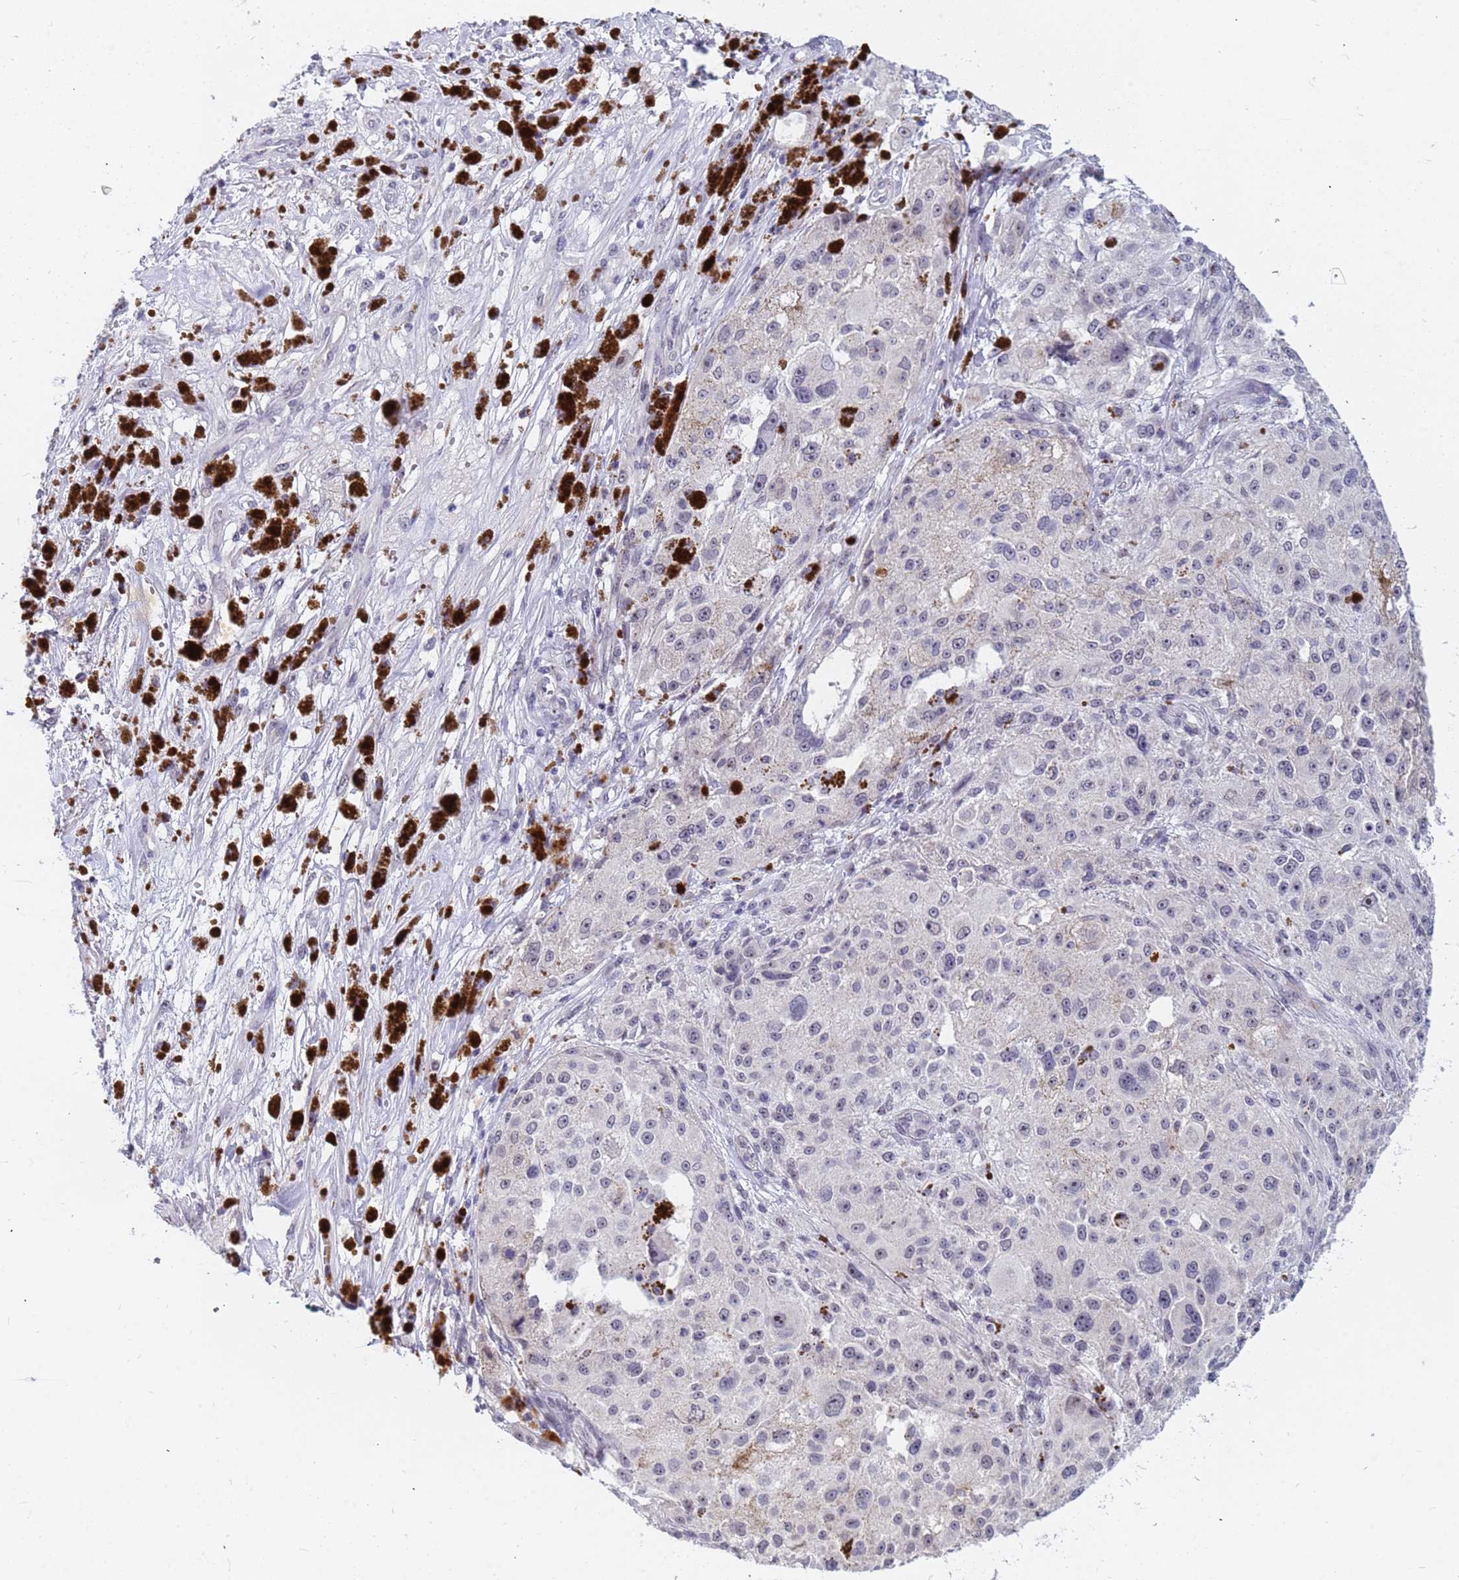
{"staining": {"intensity": "negative", "quantity": "none", "location": "none"}, "tissue": "melanoma", "cell_type": "Tumor cells", "image_type": "cancer", "snomed": [{"axis": "morphology", "description": "Necrosis, NOS"}, {"axis": "morphology", "description": "Malignant melanoma, NOS"}, {"axis": "topography", "description": "Skin"}], "caption": "The histopathology image exhibits no significant expression in tumor cells of melanoma.", "gene": "CXorf65", "patient": {"sex": "female", "age": 87}}